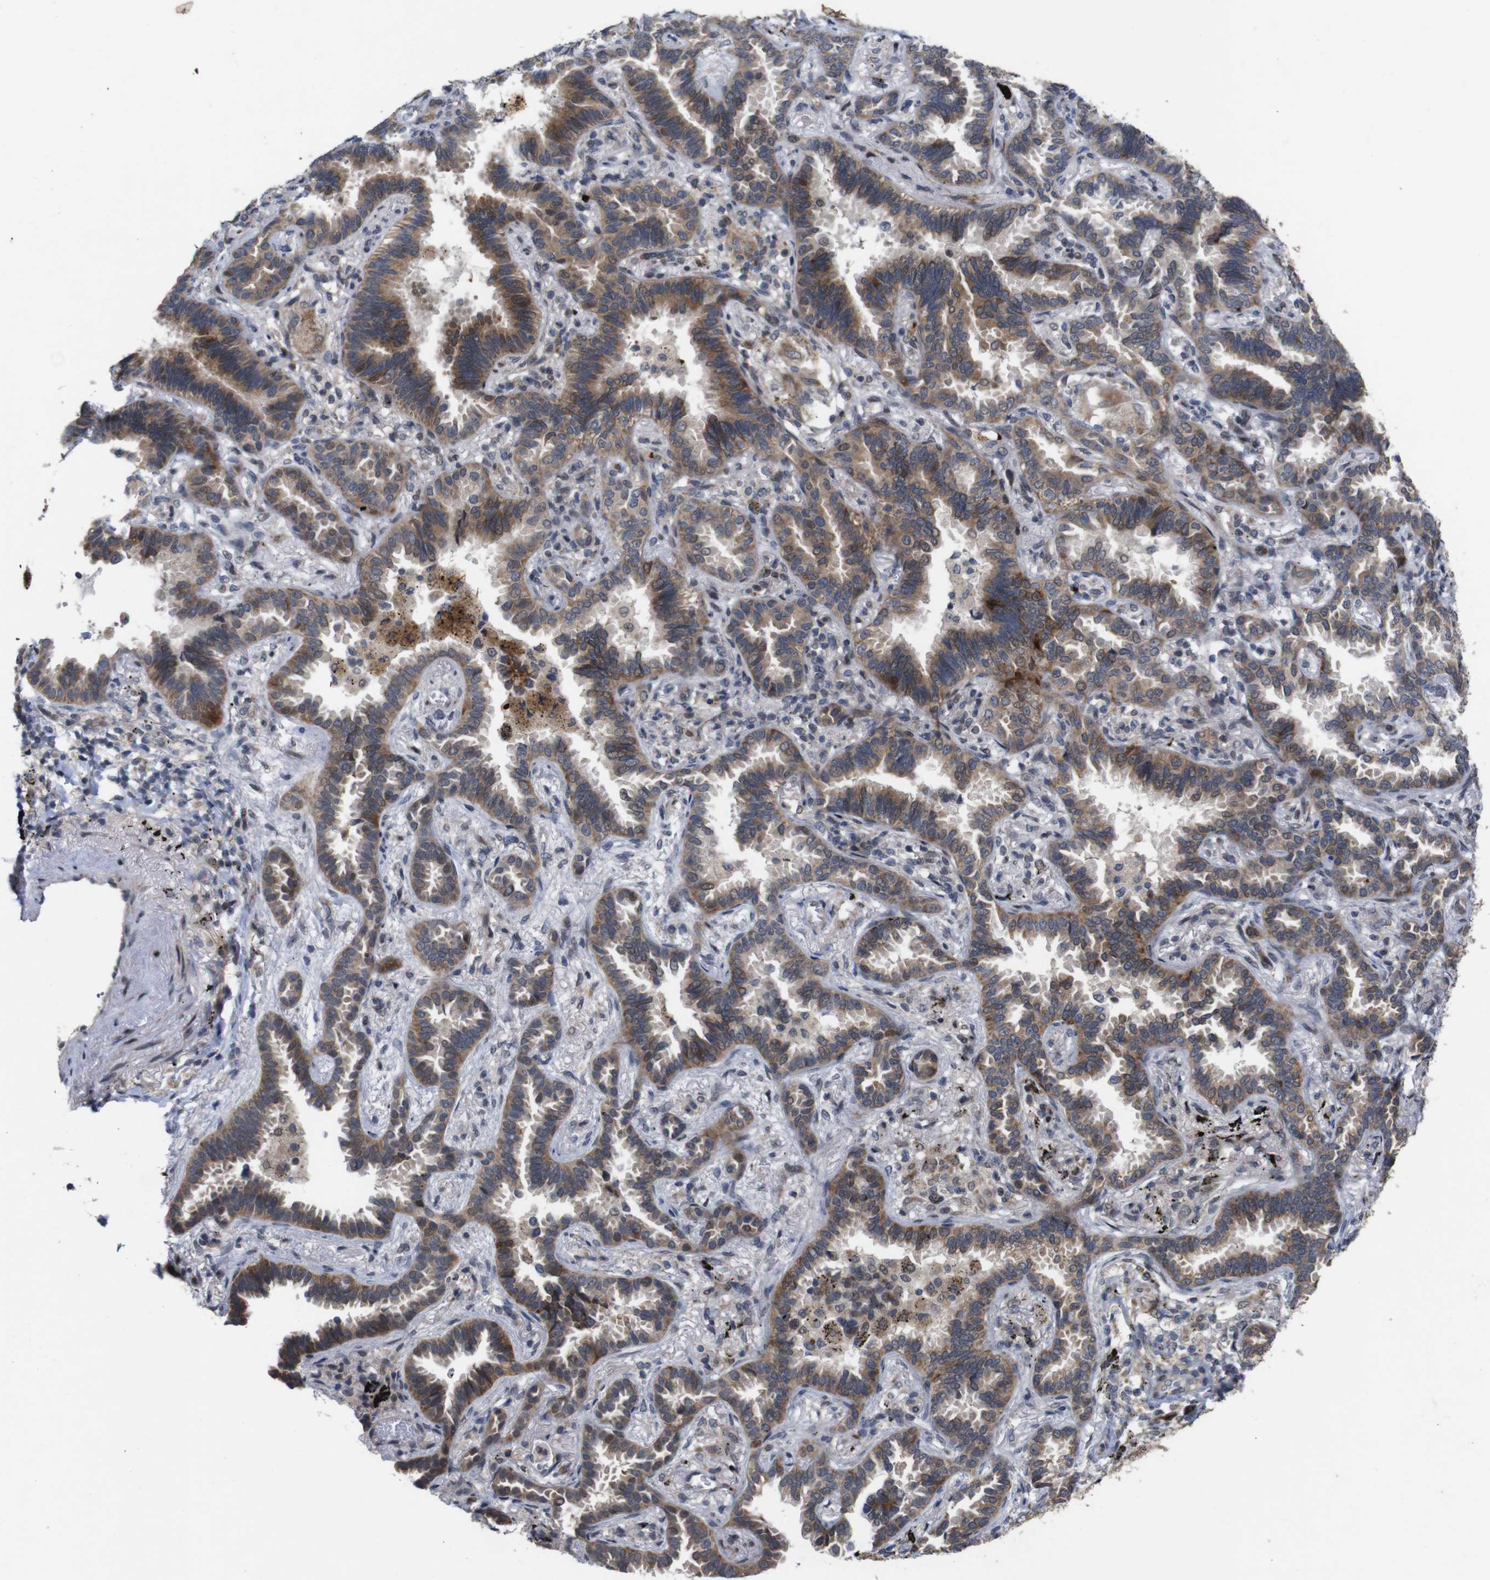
{"staining": {"intensity": "strong", "quantity": "25%-75%", "location": "cytoplasmic/membranous"}, "tissue": "lung cancer", "cell_type": "Tumor cells", "image_type": "cancer", "snomed": [{"axis": "morphology", "description": "Normal tissue, NOS"}, {"axis": "morphology", "description": "Adenocarcinoma, NOS"}, {"axis": "topography", "description": "Lung"}], "caption": "A micrograph showing strong cytoplasmic/membranous staining in approximately 25%-75% of tumor cells in adenocarcinoma (lung), as visualized by brown immunohistochemical staining.", "gene": "ATP7B", "patient": {"sex": "male", "age": 59}}